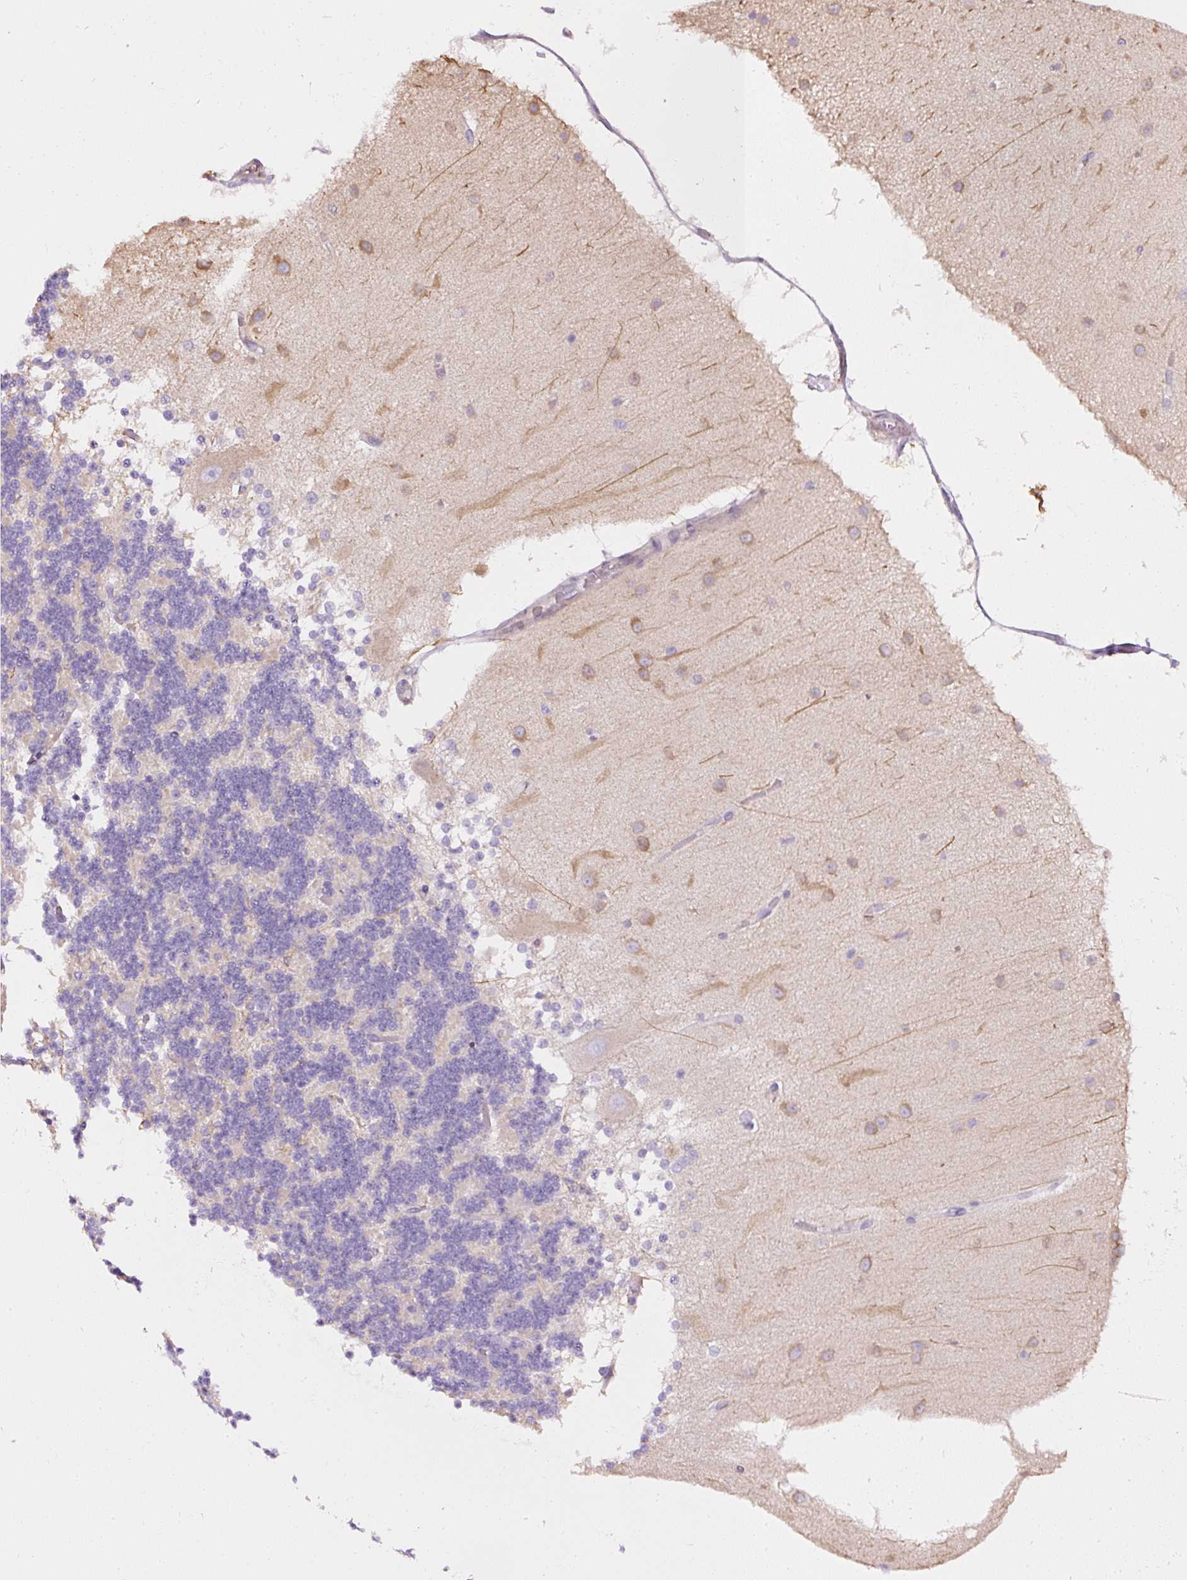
{"staining": {"intensity": "negative", "quantity": "none", "location": "none"}, "tissue": "cerebellum", "cell_type": "Cells in granular layer", "image_type": "normal", "snomed": [{"axis": "morphology", "description": "Normal tissue, NOS"}, {"axis": "topography", "description": "Cerebellum"}], "caption": "This is an IHC micrograph of normal human cerebellum. There is no positivity in cells in granular layer.", "gene": "FAM149A", "patient": {"sex": "female", "age": 54}}